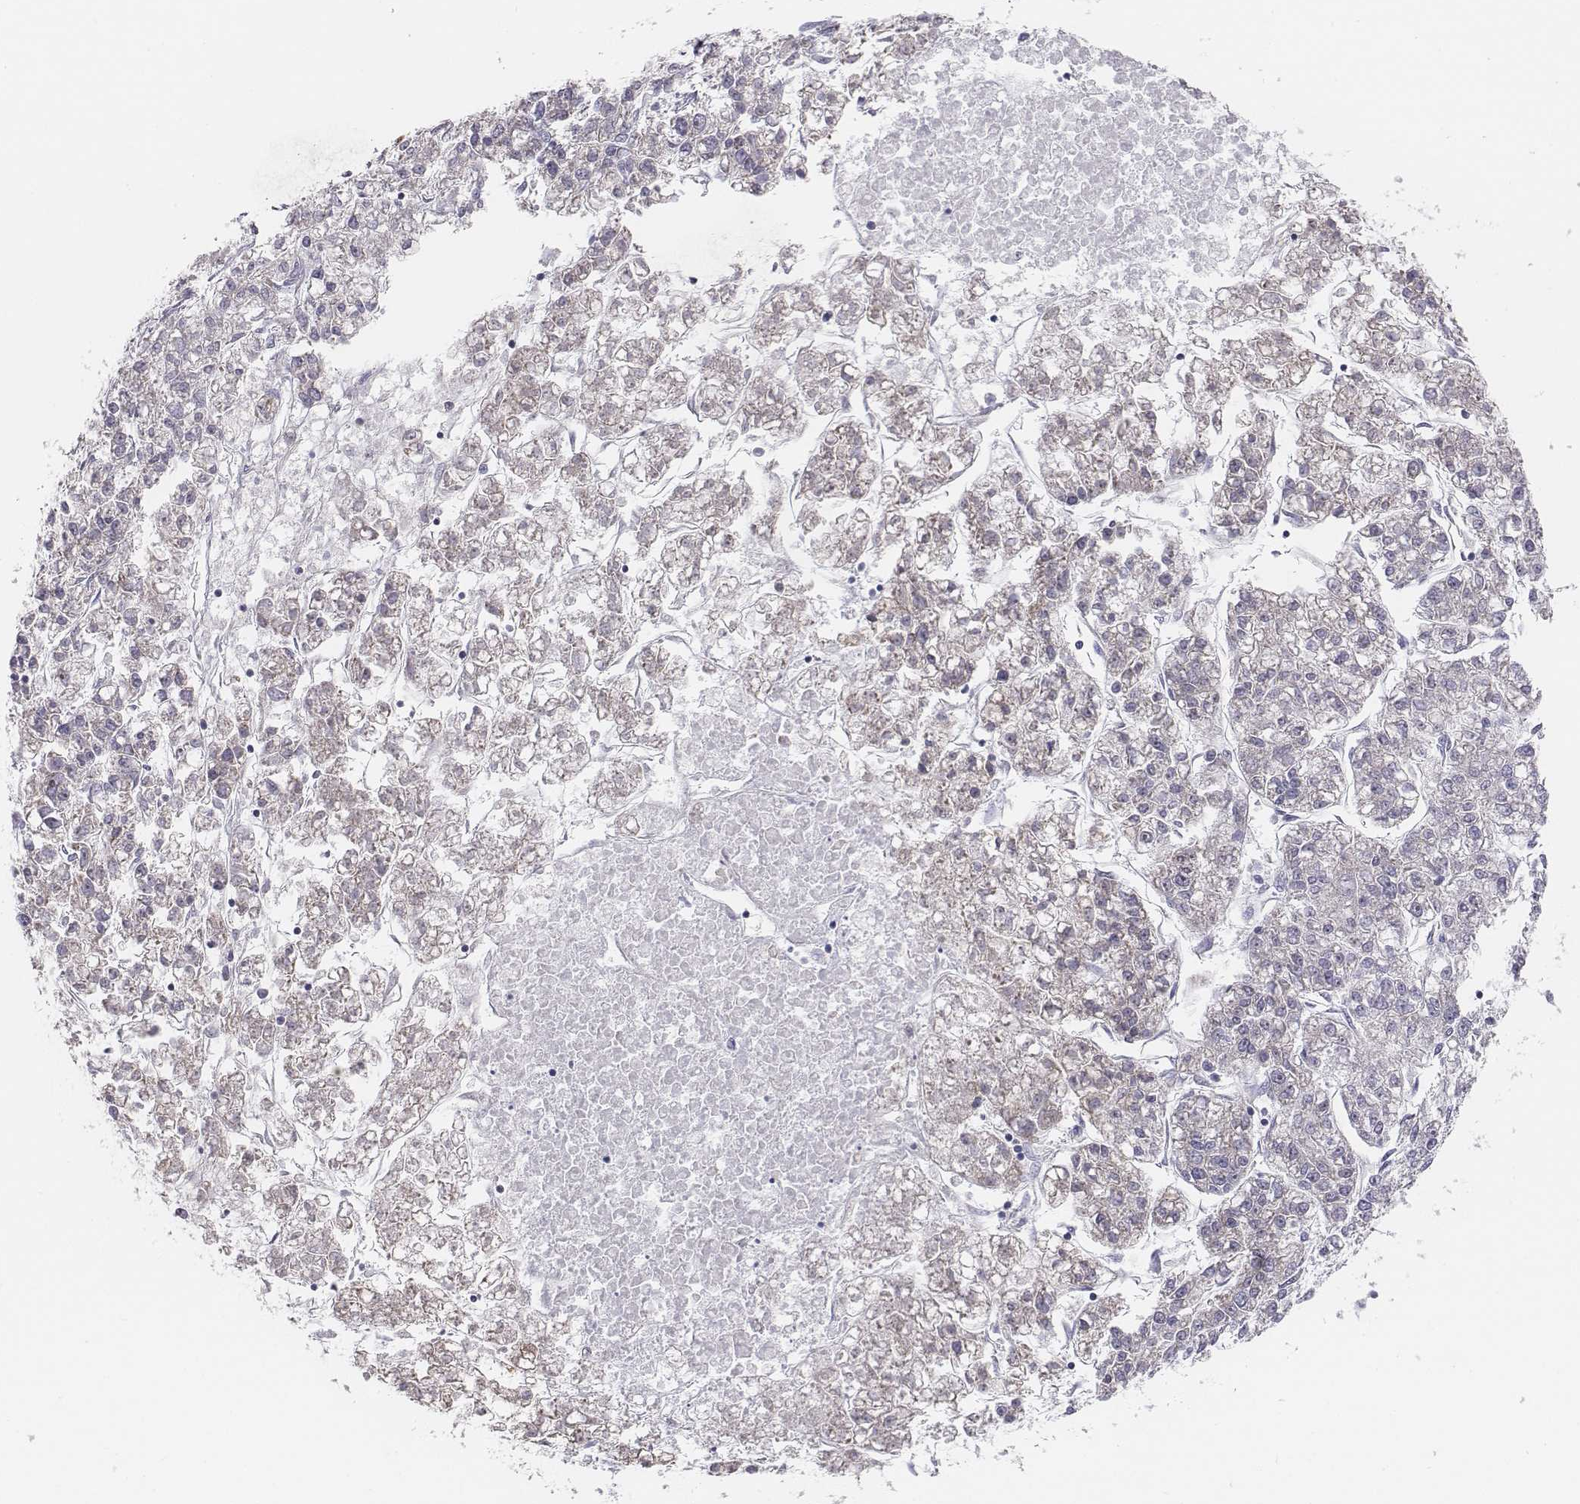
{"staining": {"intensity": "negative", "quantity": "none", "location": "none"}, "tissue": "liver cancer", "cell_type": "Tumor cells", "image_type": "cancer", "snomed": [{"axis": "morphology", "description": "Carcinoma, Hepatocellular, NOS"}, {"axis": "topography", "description": "Liver"}], "caption": "Immunohistochemistry (IHC) of human liver cancer (hepatocellular carcinoma) demonstrates no staining in tumor cells.", "gene": "CHST14", "patient": {"sex": "male", "age": 56}}